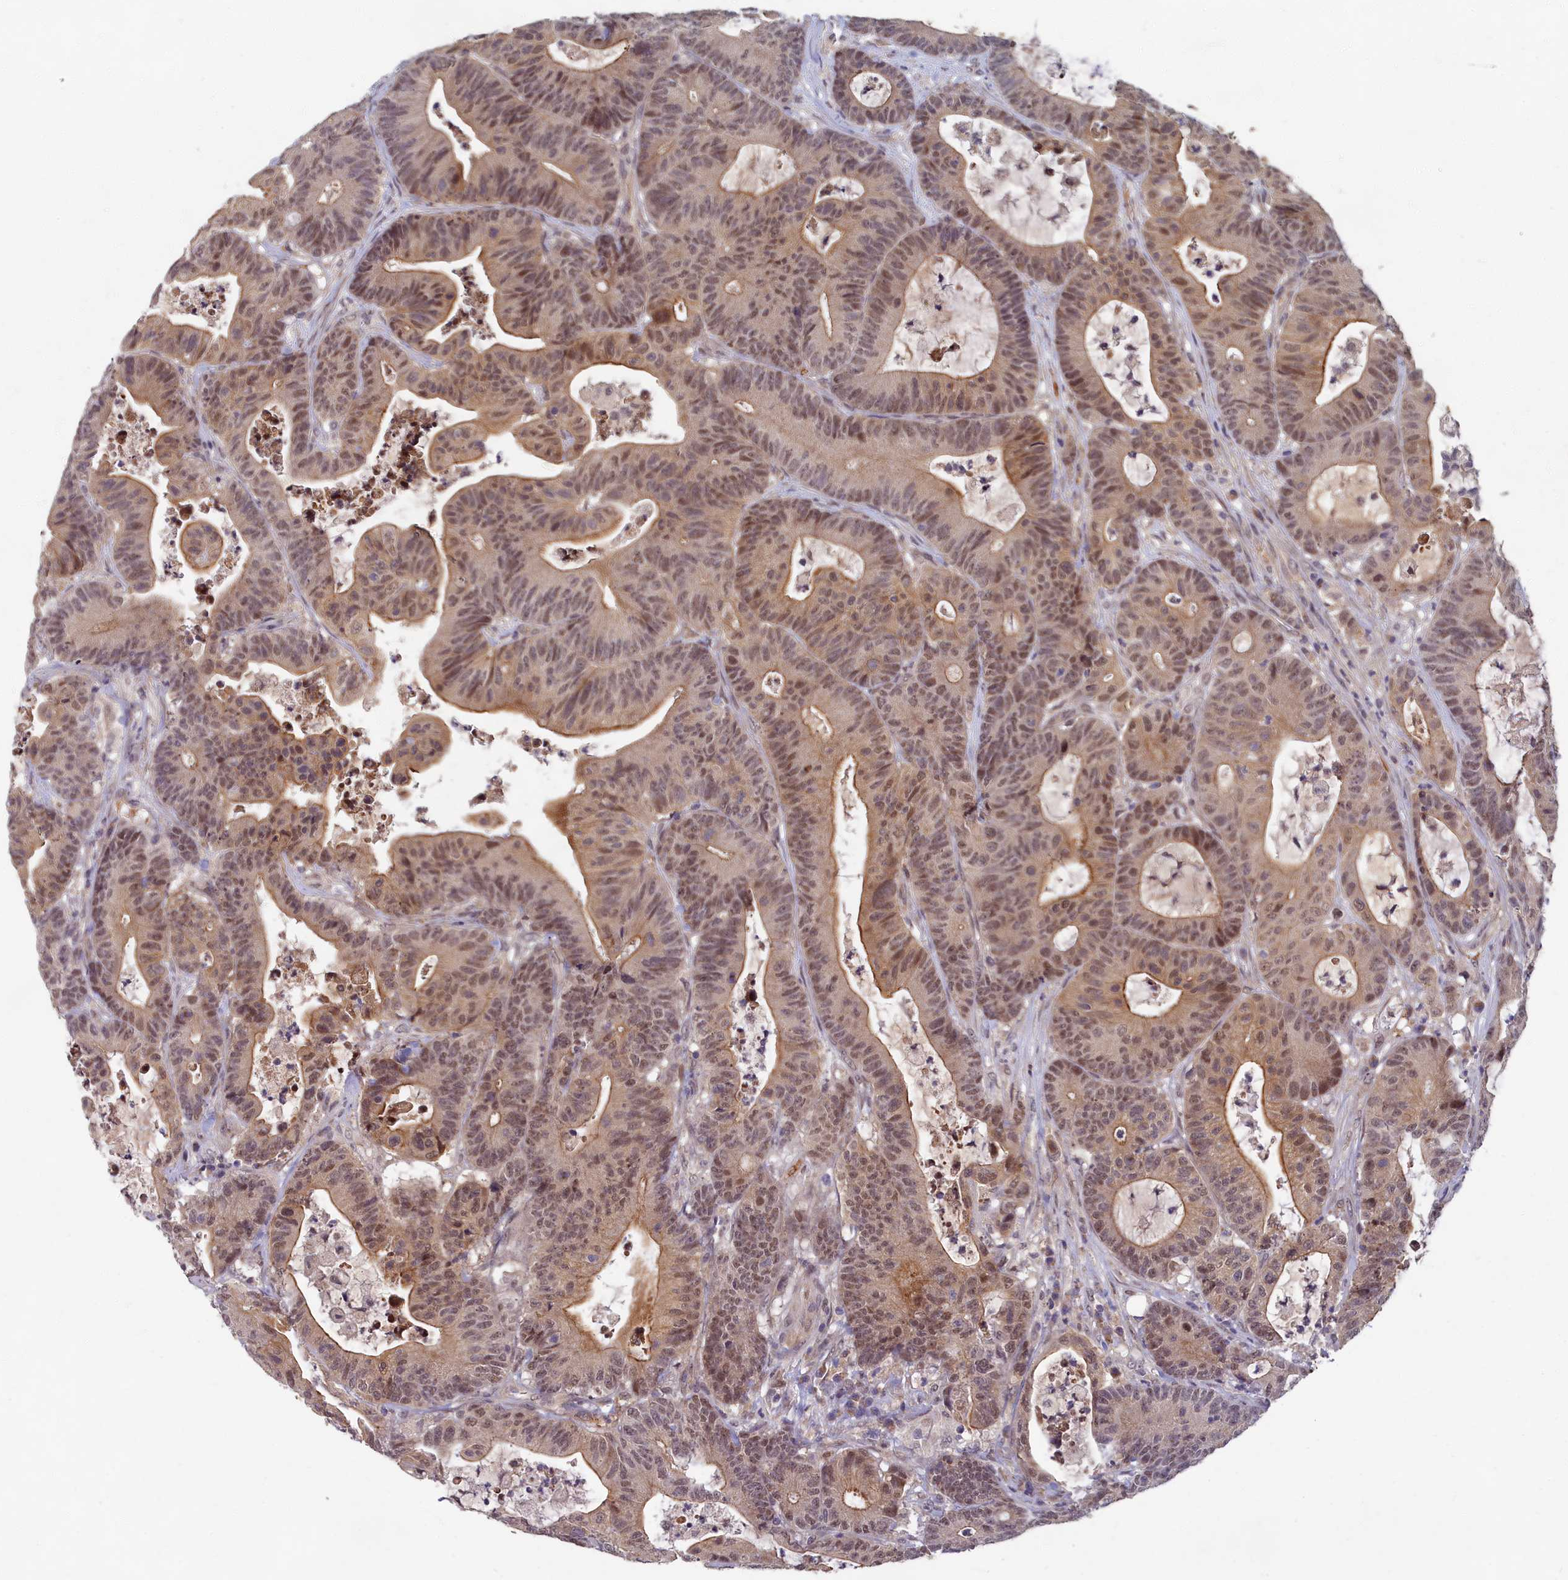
{"staining": {"intensity": "moderate", "quantity": ">75%", "location": "cytoplasmic/membranous,nuclear"}, "tissue": "colorectal cancer", "cell_type": "Tumor cells", "image_type": "cancer", "snomed": [{"axis": "morphology", "description": "Adenocarcinoma, NOS"}, {"axis": "topography", "description": "Colon"}], "caption": "Moderate cytoplasmic/membranous and nuclear expression is appreciated in about >75% of tumor cells in adenocarcinoma (colorectal). Using DAB (3,3'-diaminobenzidine) (brown) and hematoxylin (blue) stains, captured at high magnification using brightfield microscopy.", "gene": "EARS2", "patient": {"sex": "female", "age": 84}}